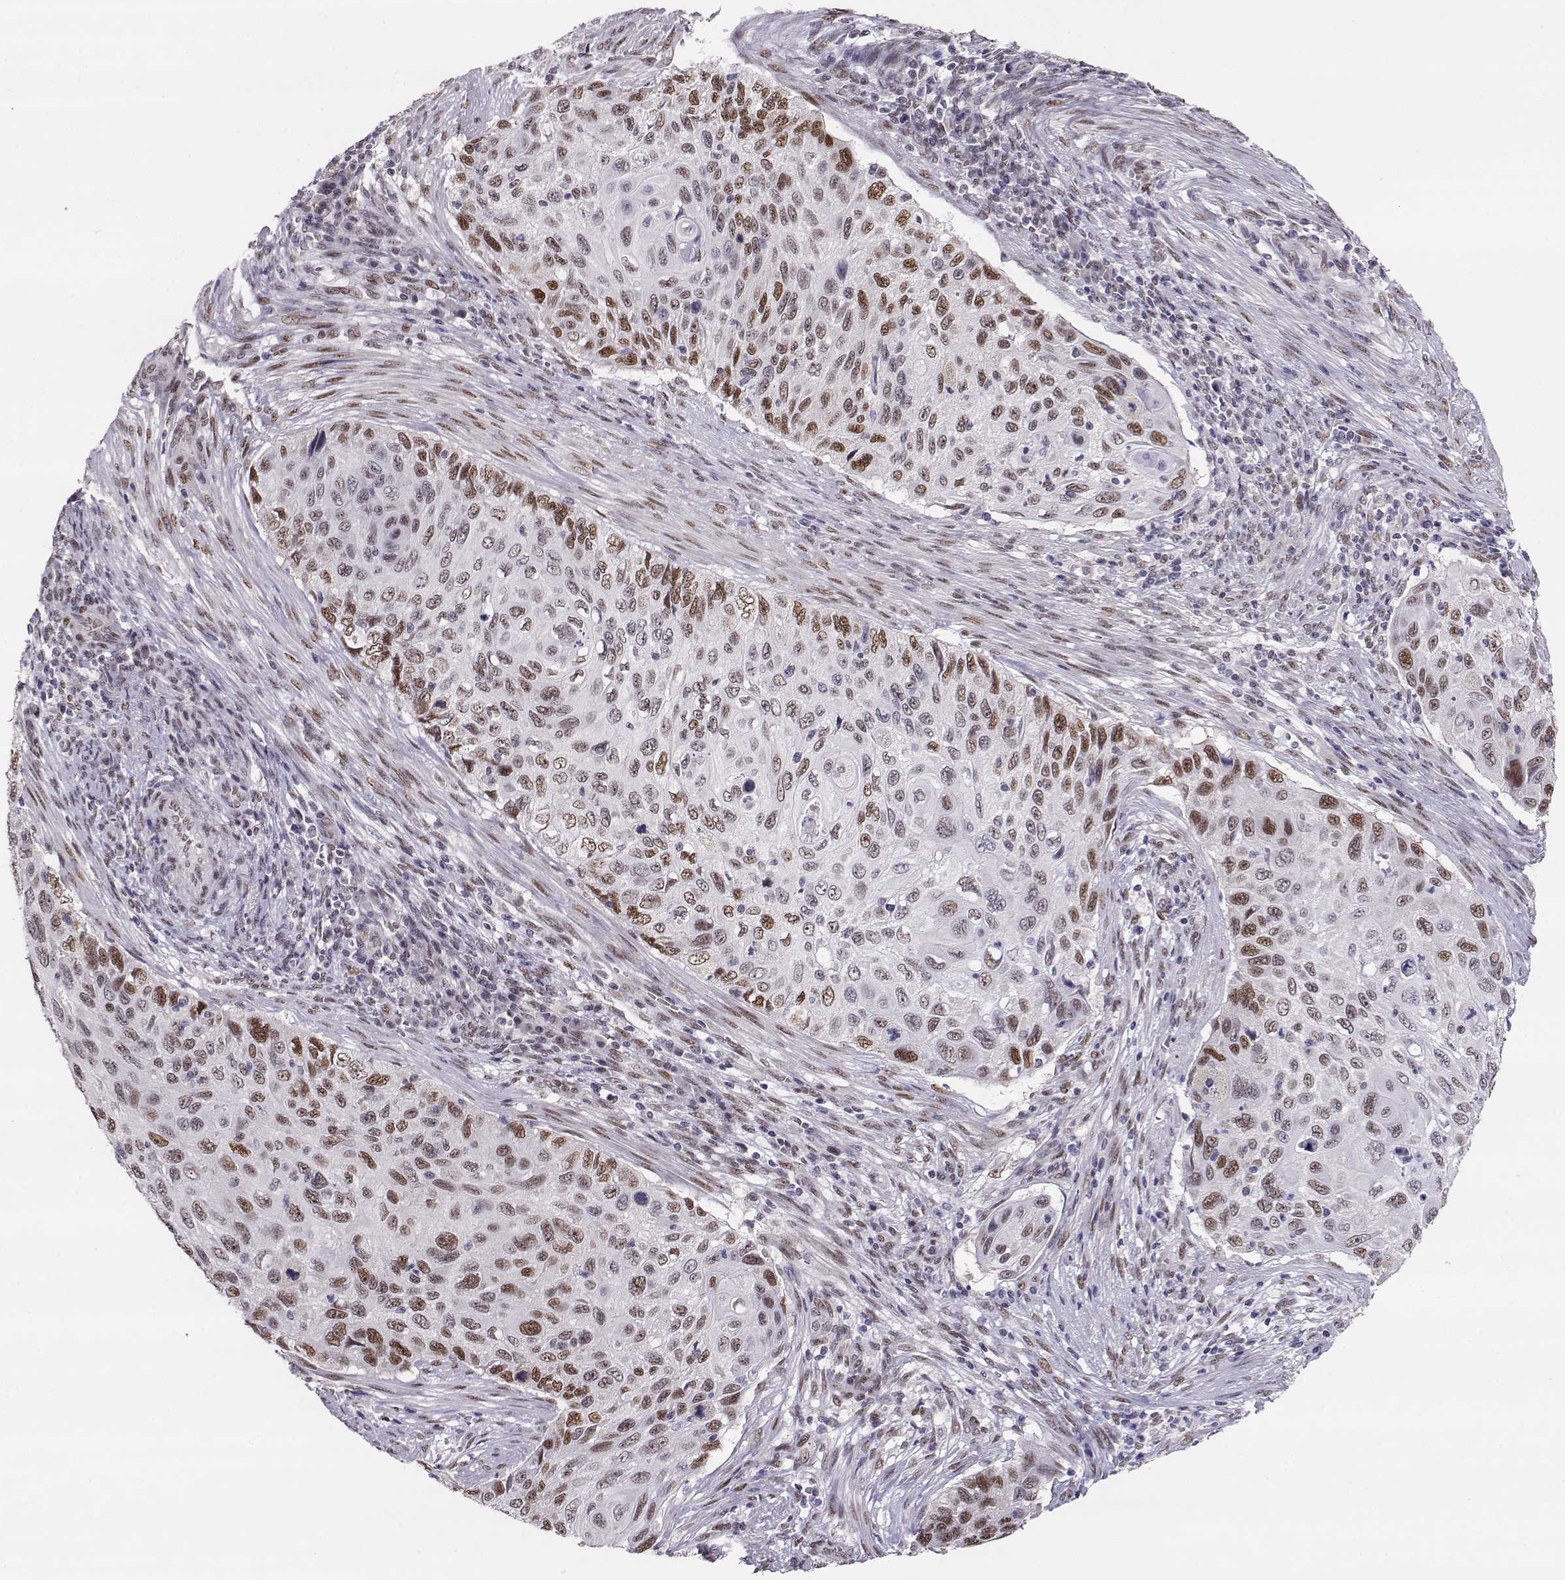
{"staining": {"intensity": "moderate", "quantity": "25%-75%", "location": "nuclear"}, "tissue": "cervical cancer", "cell_type": "Tumor cells", "image_type": "cancer", "snomed": [{"axis": "morphology", "description": "Squamous cell carcinoma, NOS"}, {"axis": "topography", "description": "Cervix"}], "caption": "Cervical squamous cell carcinoma was stained to show a protein in brown. There is medium levels of moderate nuclear staining in about 25%-75% of tumor cells.", "gene": "POLI", "patient": {"sex": "female", "age": 70}}